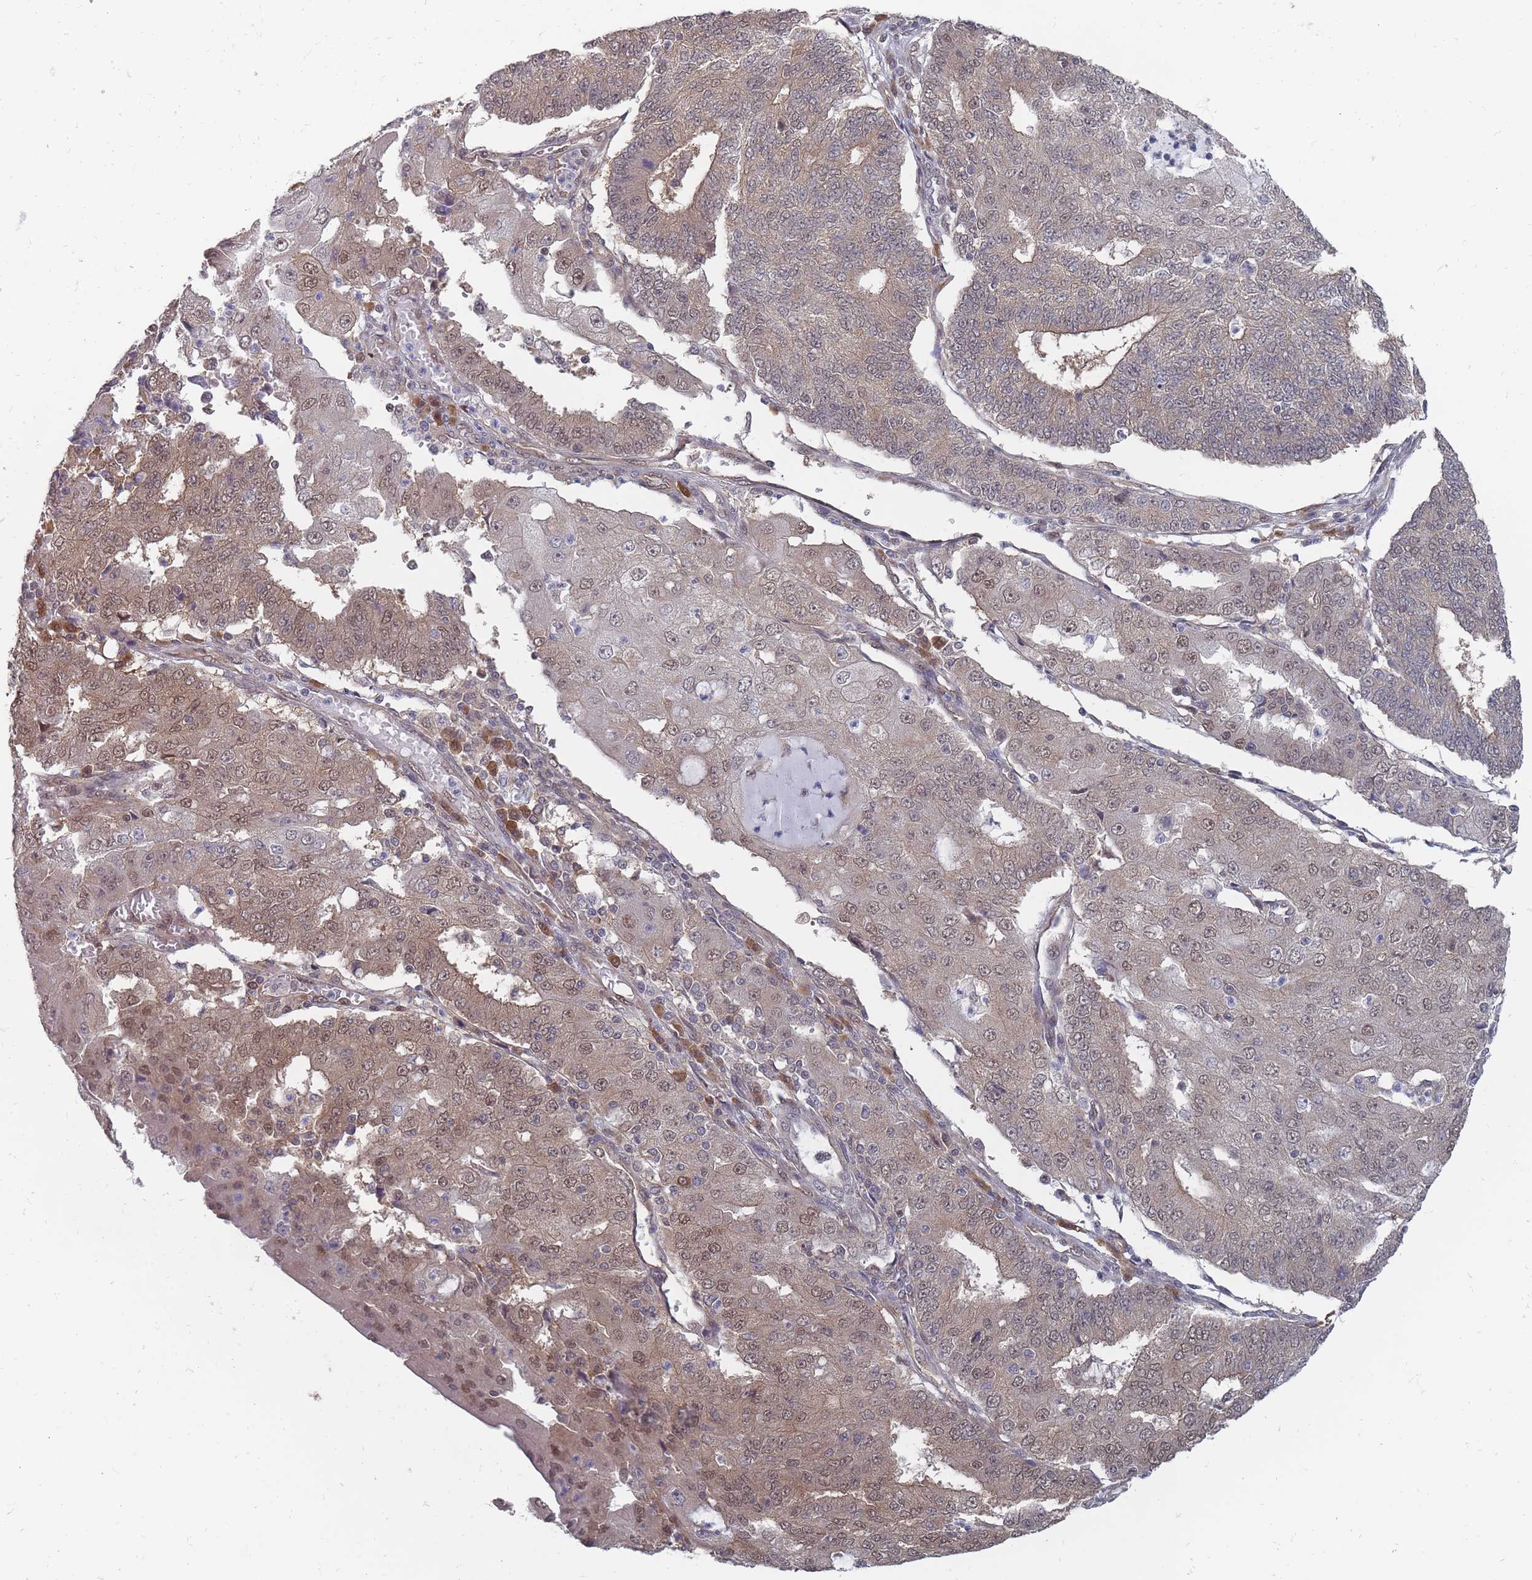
{"staining": {"intensity": "moderate", "quantity": "<25%", "location": "cytoplasmic/membranous,nuclear"}, "tissue": "endometrial cancer", "cell_type": "Tumor cells", "image_type": "cancer", "snomed": [{"axis": "morphology", "description": "Adenocarcinoma, NOS"}, {"axis": "topography", "description": "Endometrium"}], "caption": "An IHC histopathology image of neoplastic tissue is shown. Protein staining in brown highlights moderate cytoplasmic/membranous and nuclear positivity in endometrial cancer within tumor cells.", "gene": "NKD1", "patient": {"sex": "female", "age": 56}}